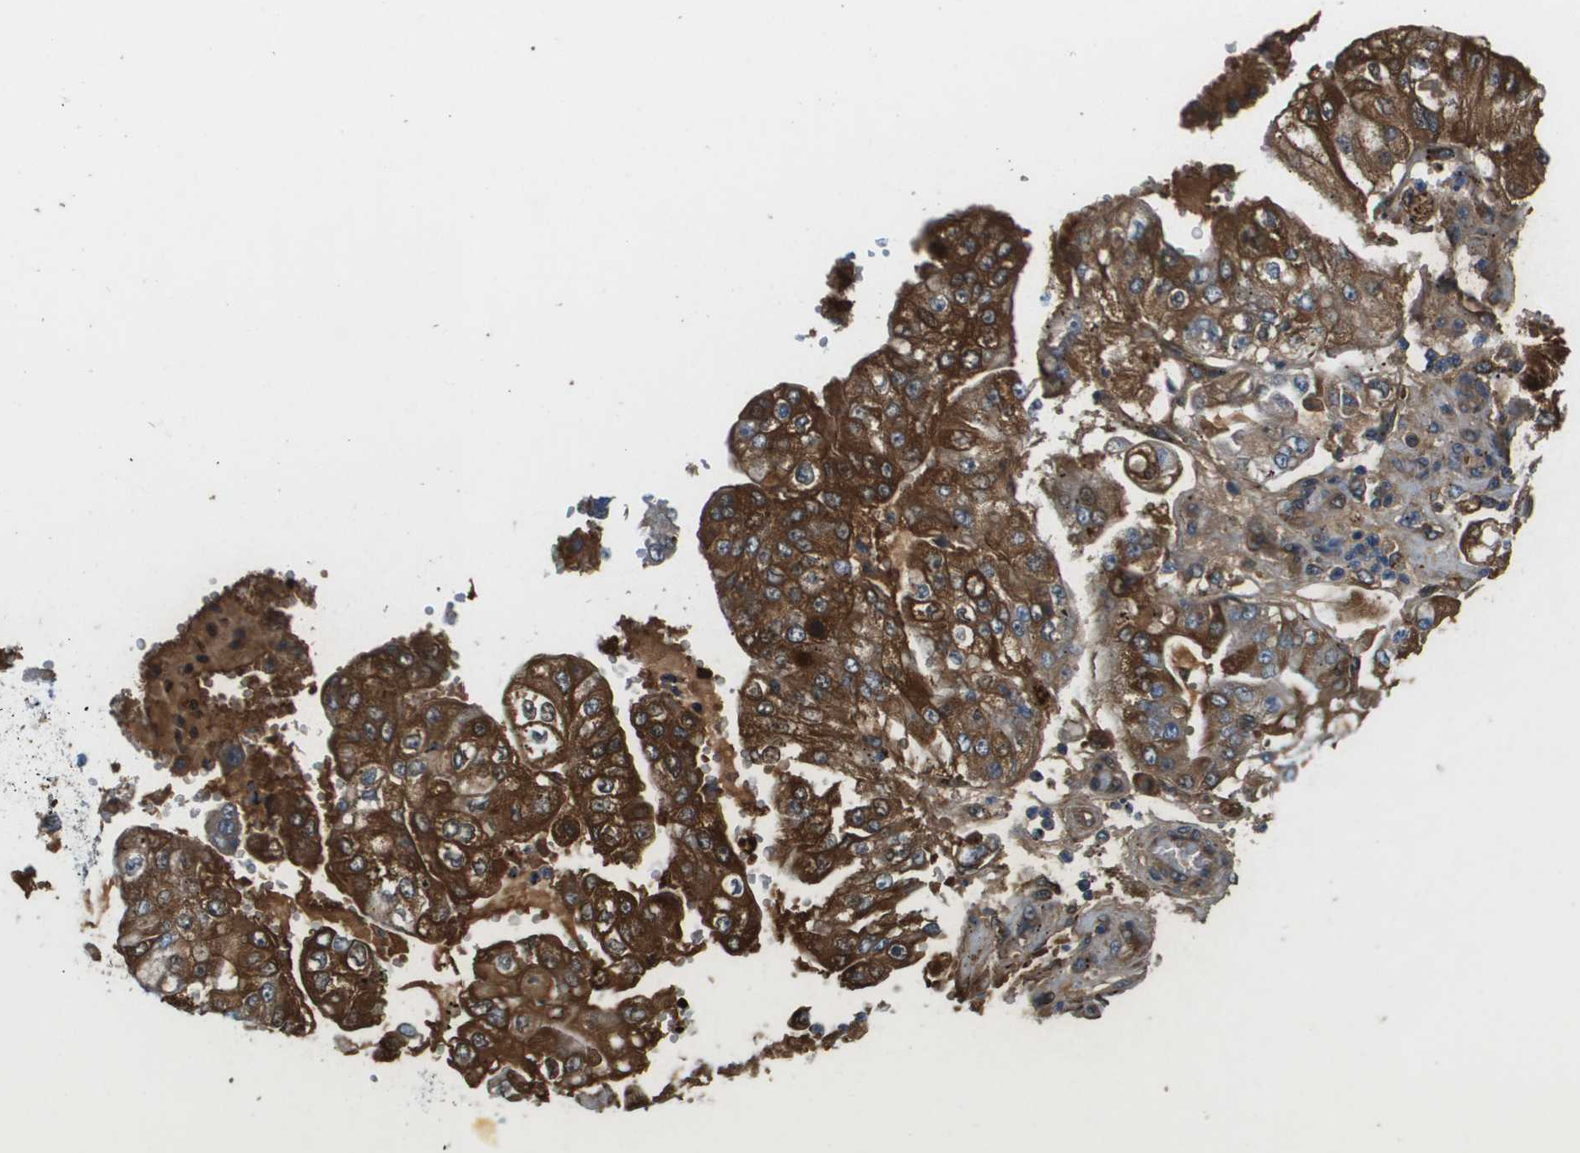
{"staining": {"intensity": "strong", "quantity": ">75%", "location": "cytoplasmic/membranous"}, "tissue": "stomach cancer", "cell_type": "Tumor cells", "image_type": "cancer", "snomed": [{"axis": "morphology", "description": "Adenocarcinoma, NOS"}, {"axis": "topography", "description": "Stomach"}], "caption": "Protein staining reveals strong cytoplasmic/membranous positivity in approximately >75% of tumor cells in stomach adenocarcinoma.", "gene": "SAMSN1", "patient": {"sex": "male", "age": 76}}